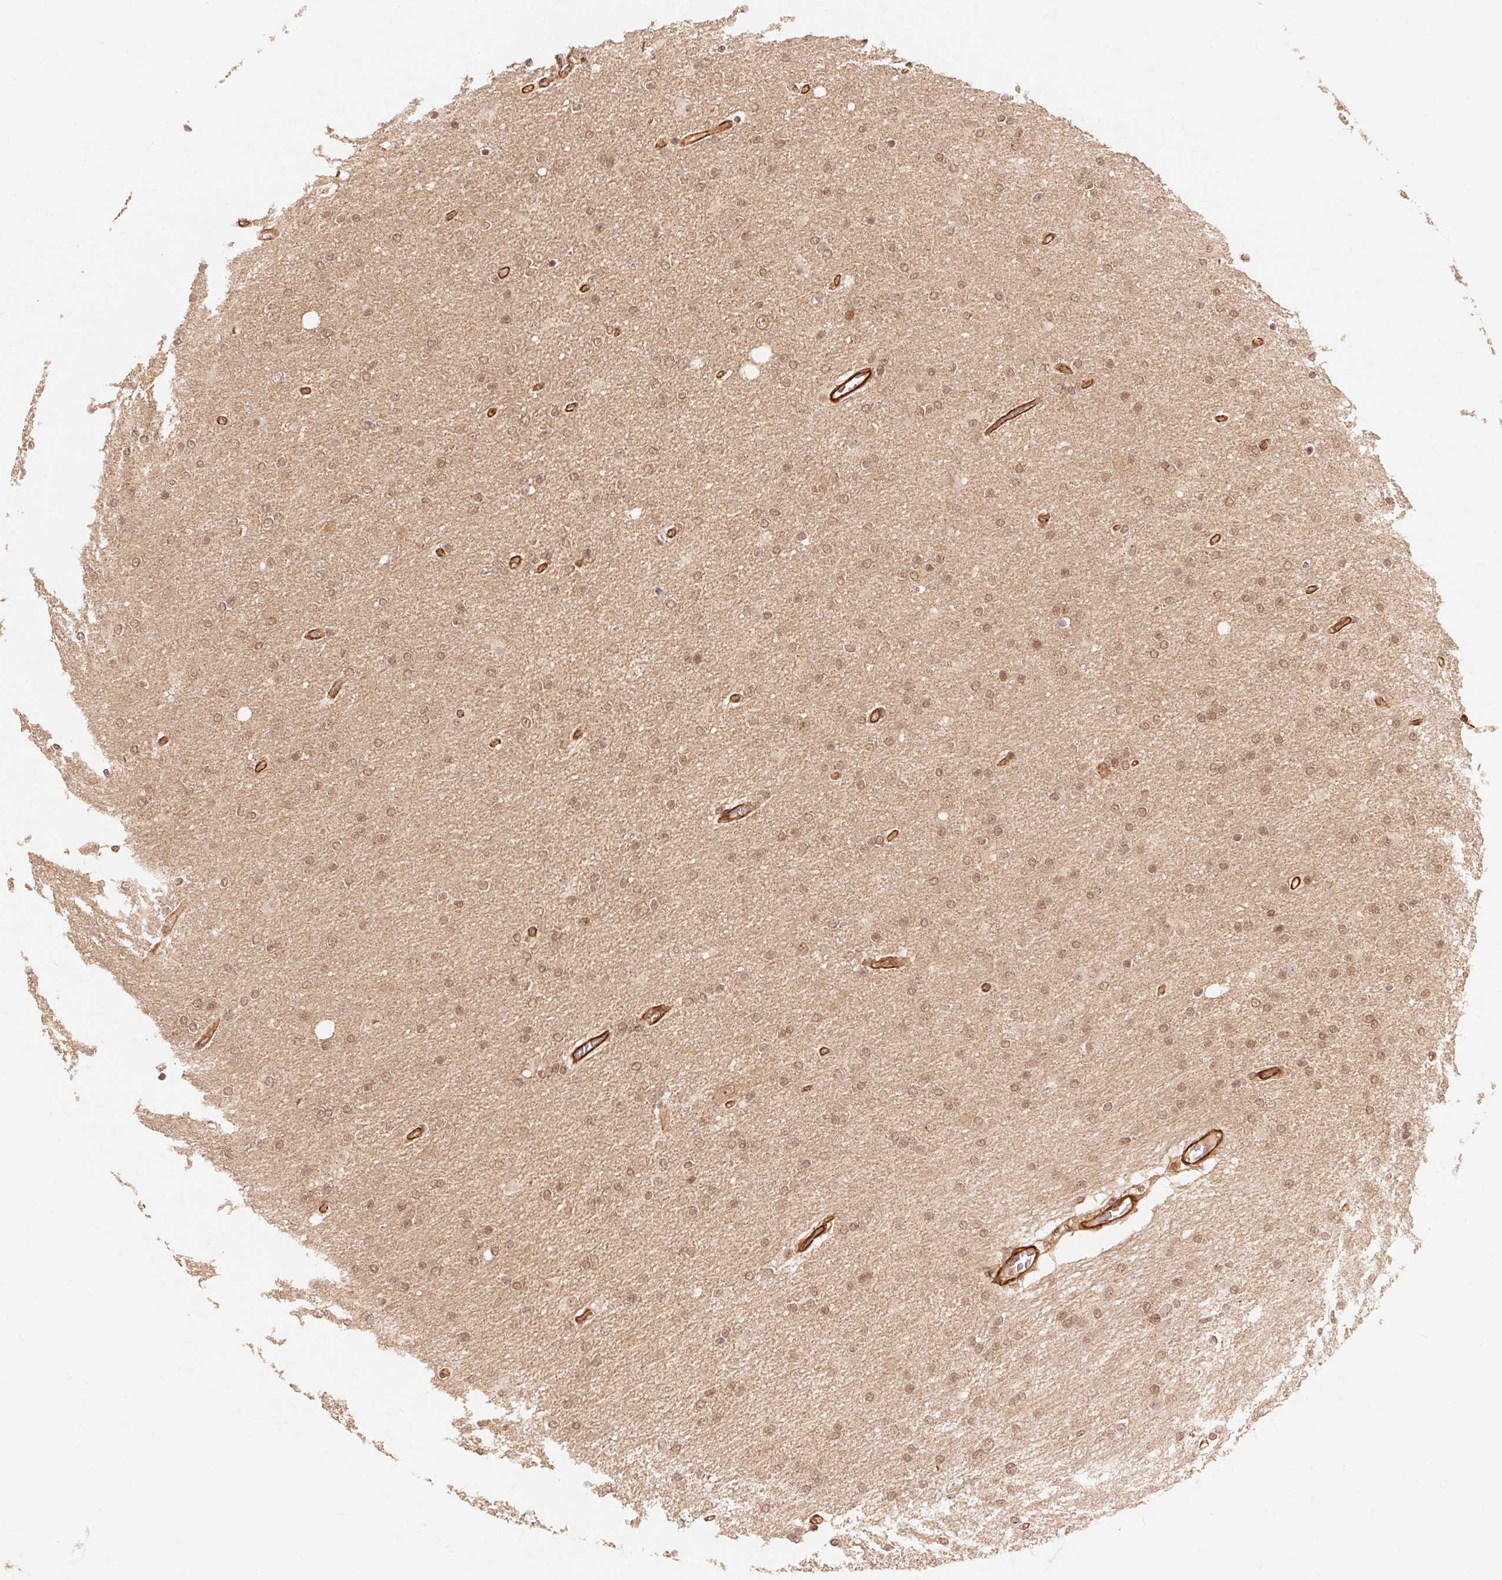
{"staining": {"intensity": "moderate", "quantity": ">75%", "location": "nuclear"}, "tissue": "glioma", "cell_type": "Tumor cells", "image_type": "cancer", "snomed": [{"axis": "morphology", "description": "Glioma, malignant, High grade"}, {"axis": "topography", "description": "Cerebral cortex"}], "caption": "This image reveals glioma stained with IHC to label a protein in brown. The nuclear of tumor cells show moderate positivity for the protein. Nuclei are counter-stained blue.", "gene": "TNIP2", "patient": {"sex": "male", "age": 70}}